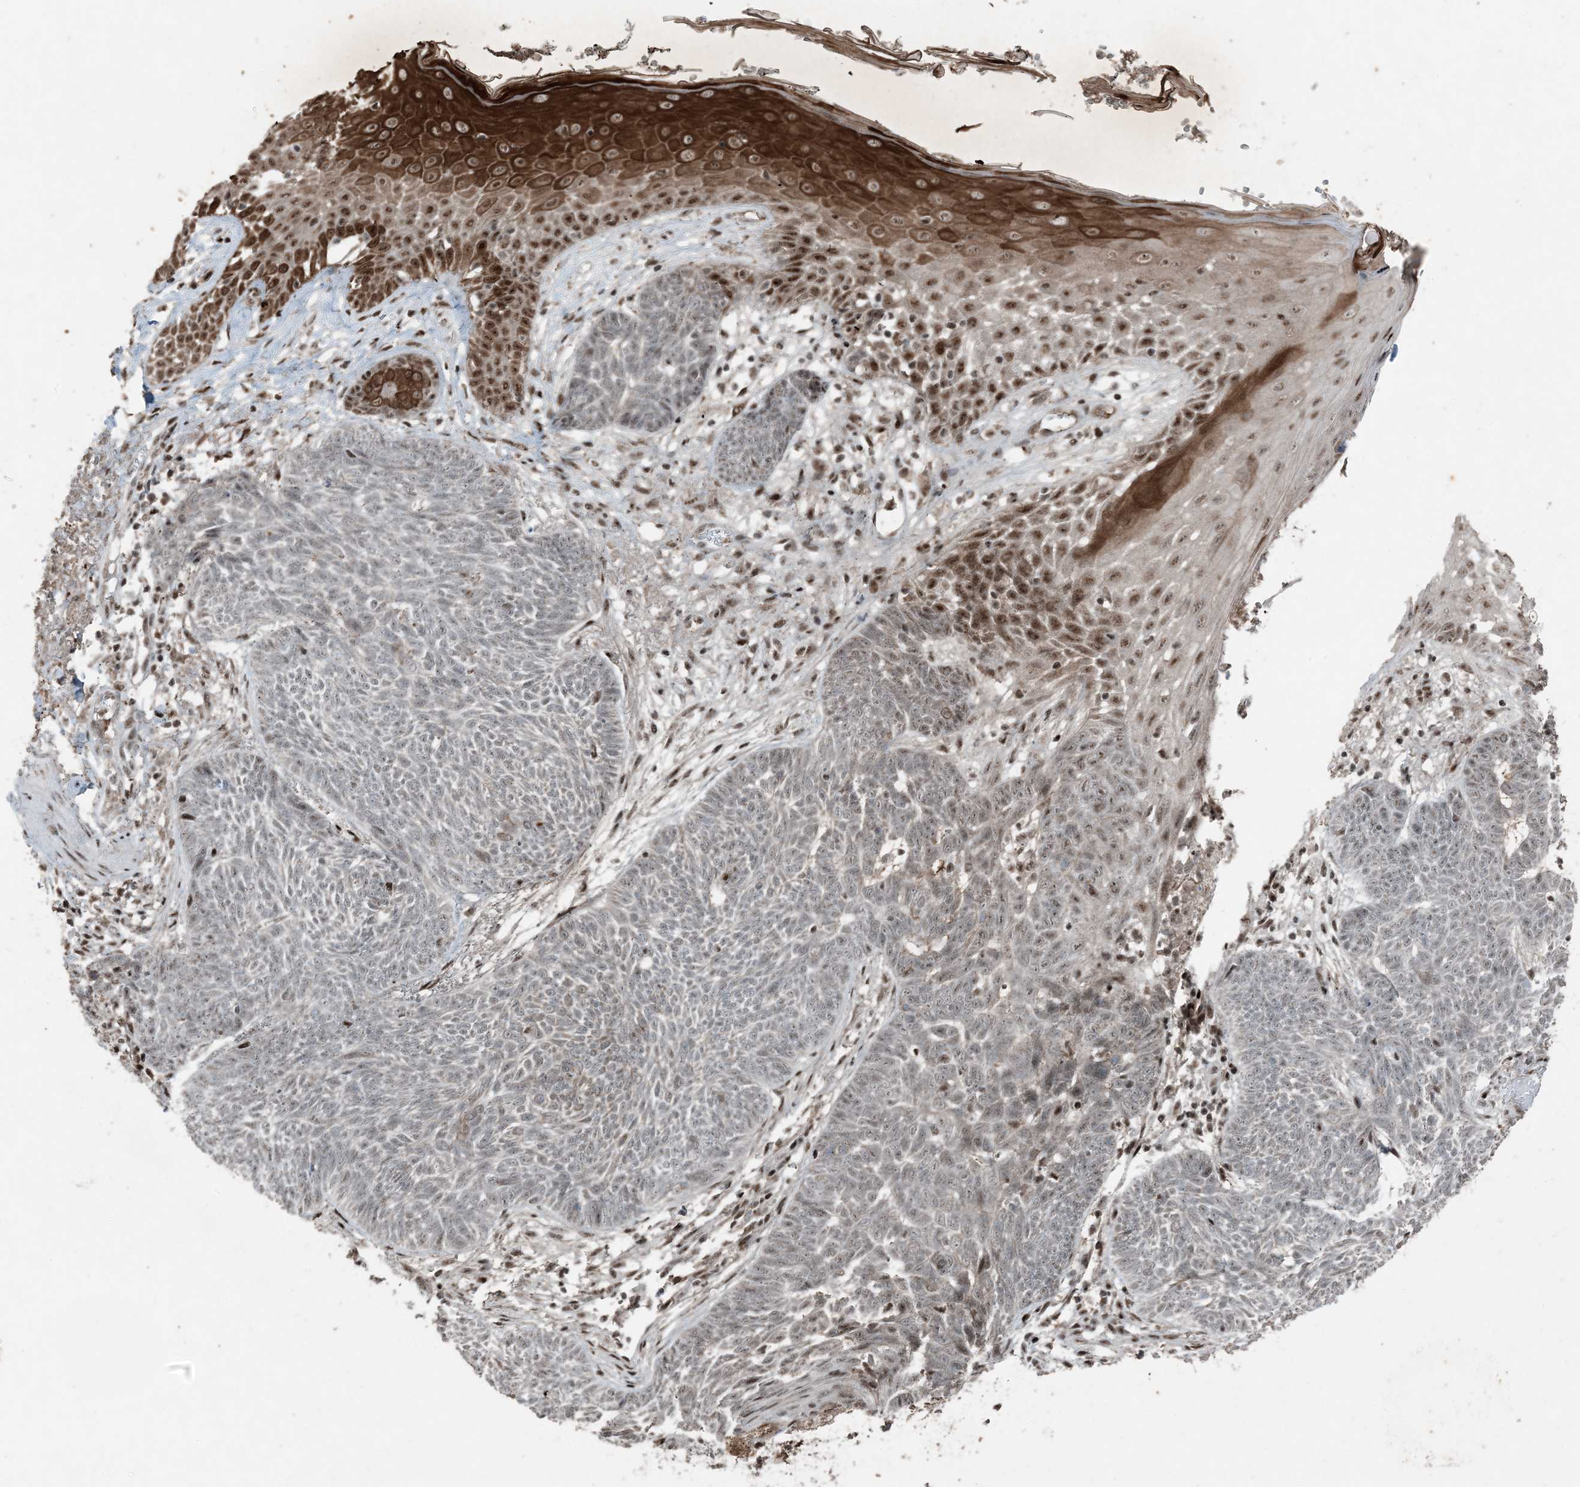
{"staining": {"intensity": "negative", "quantity": "none", "location": "none"}, "tissue": "skin cancer", "cell_type": "Tumor cells", "image_type": "cancer", "snomed": [{"axis": "morphology", "description": "Normal tissue, NOS"}, {"axis": "morphology", "description": "Basal cell carcinoma"}, {"axis": "topography", "description": "Skin"}], "caption": "IHC of basal cell carcinoma (skin) displays no positivity in tumor cells. Brightfield microscopy of IHC stained with DAB (3,3'-diaminobenzidine) (brown) and hematoxylin (blue), captured at high magnification.", "gene": "TADA2B", "patient": {"sex": "male", "age": 64}}